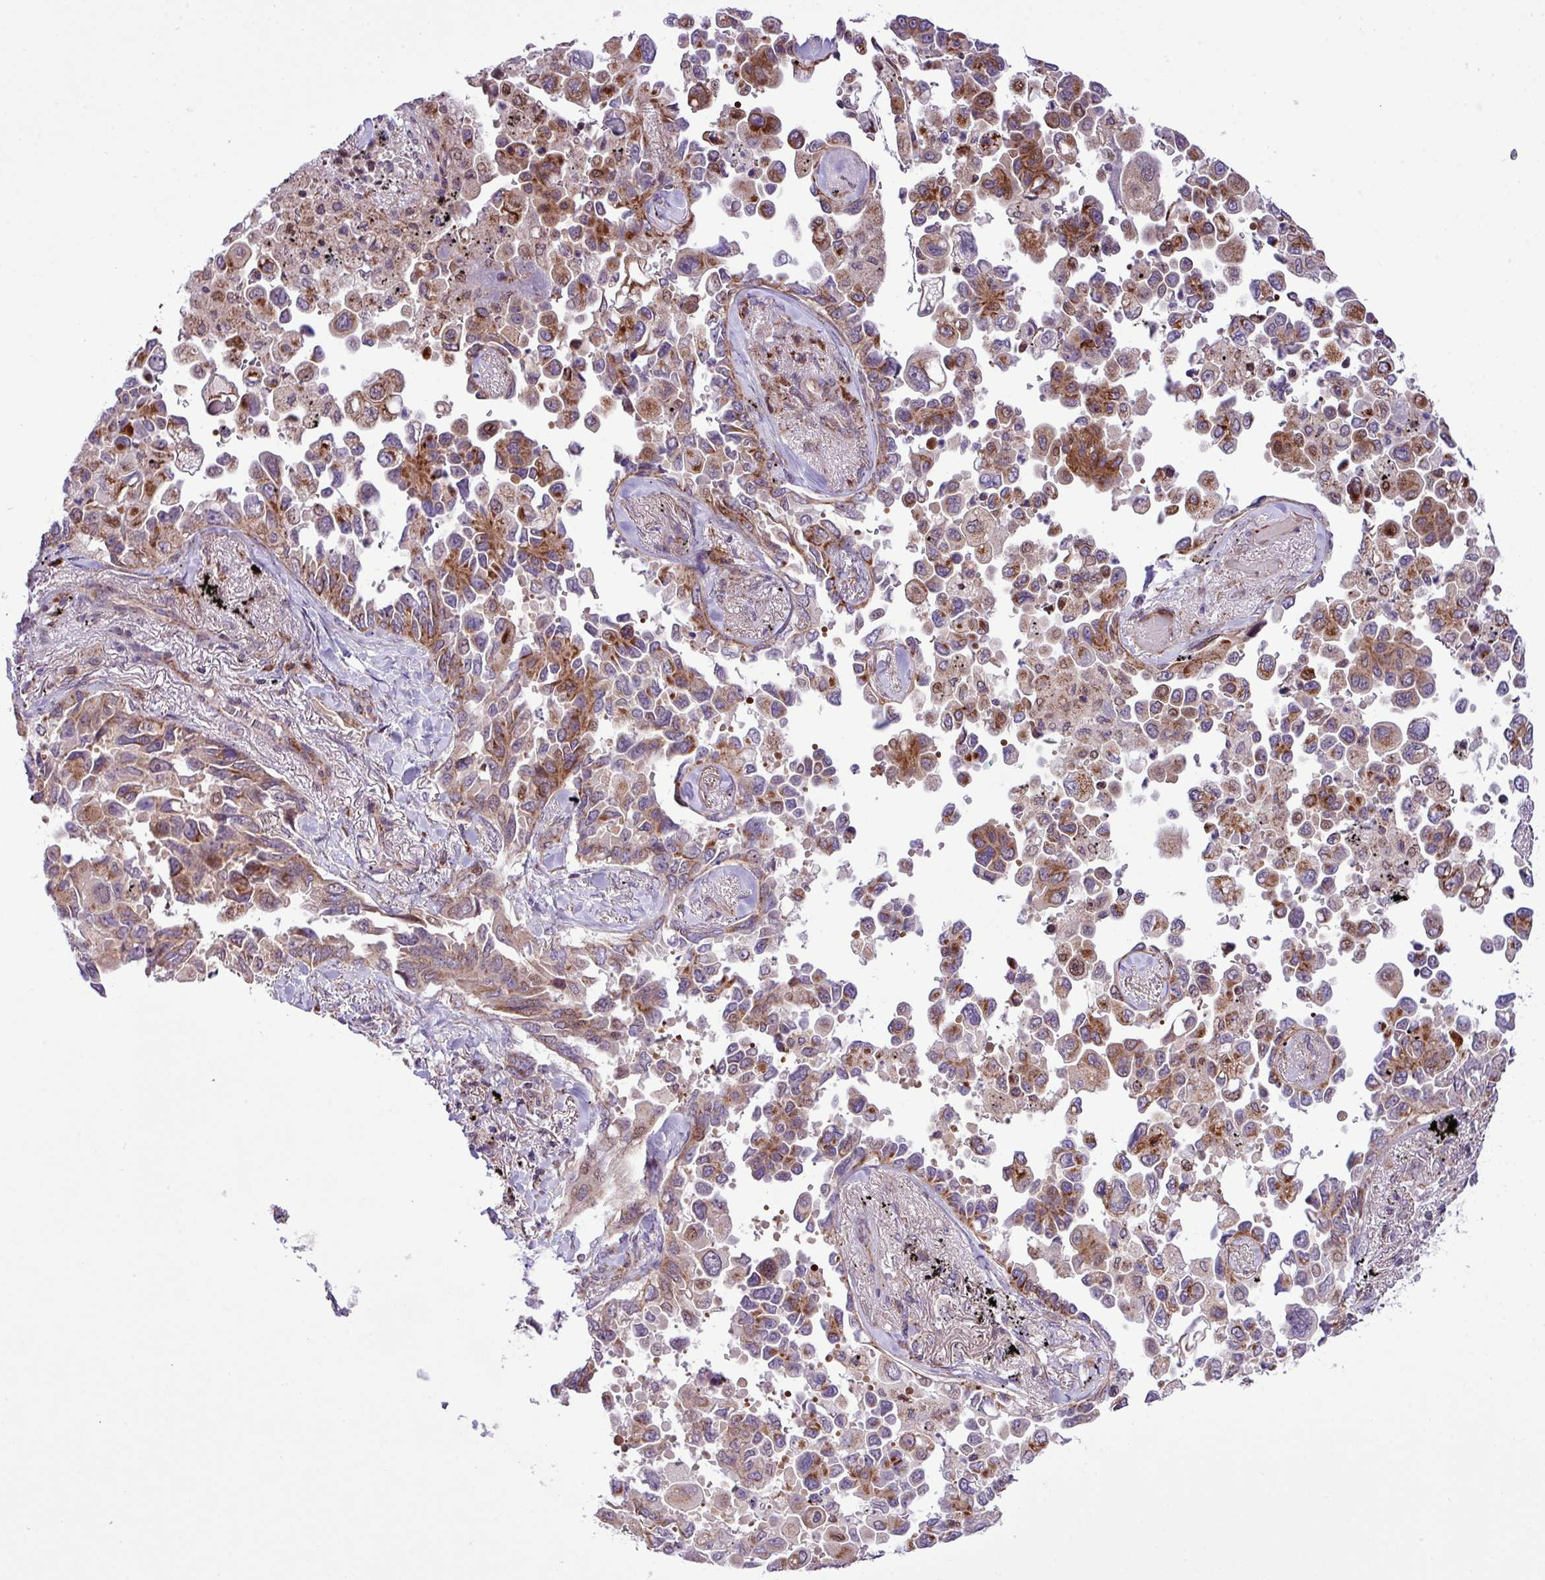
{"staining": {"intensity": "moderate", "quantity": ">75%", "location": "cytoplasmic/membranous"}, "tissue": "lung cancer", "cell_type": "Tumor cells", "image_type": "cancer", "snomed": [{"axis": "morphology", "description": "Adenocarcinoma, NOS"}, {"axis": "topography", "description": "Lung"}], "caption": "Human lung cancer (adenocarcinoma) stained with a protein marker demonstrates moderate staining in tumor cells.", "gene": "B3GNT9", "patient": {"sex": "female", "age": 67}}